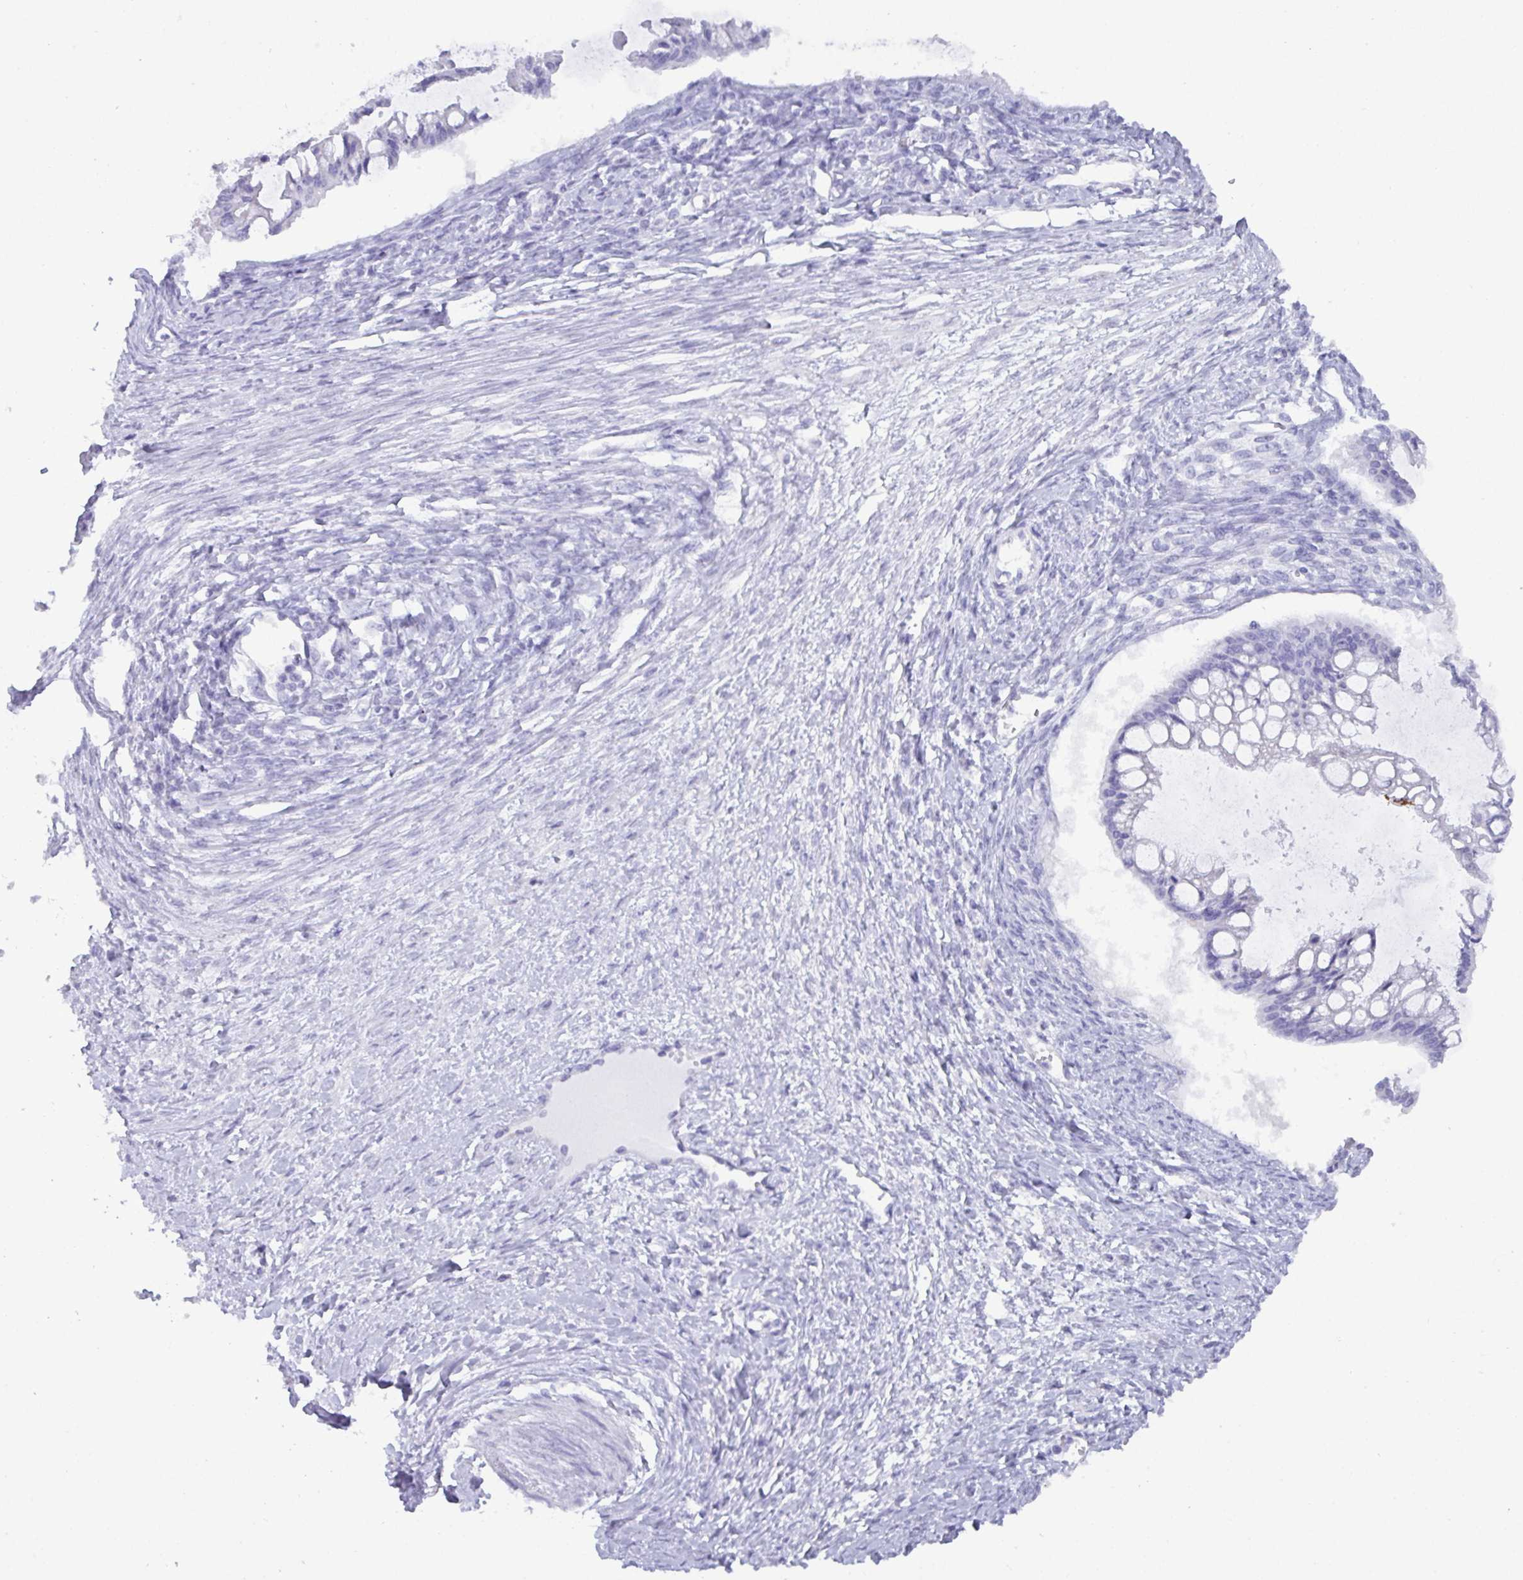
{"staining": {"intensity": "negative", "quantity": "none", "location": "none"}, "tissue": "ovarian cancer", "cell_type": "Tumor cells", "image_type": "cancer", "snomed": [{"axis": "morphology", "description": "Cystadenocarcinoma, mucinous, NOS"}, {"axis": "topography", "description": "Ovary"}], "caption": "IHC of ovarian cancer reveals no expression in tumor cells.", "gene": "C4orf33", "patient": {"sex": "female", "age": 73}}